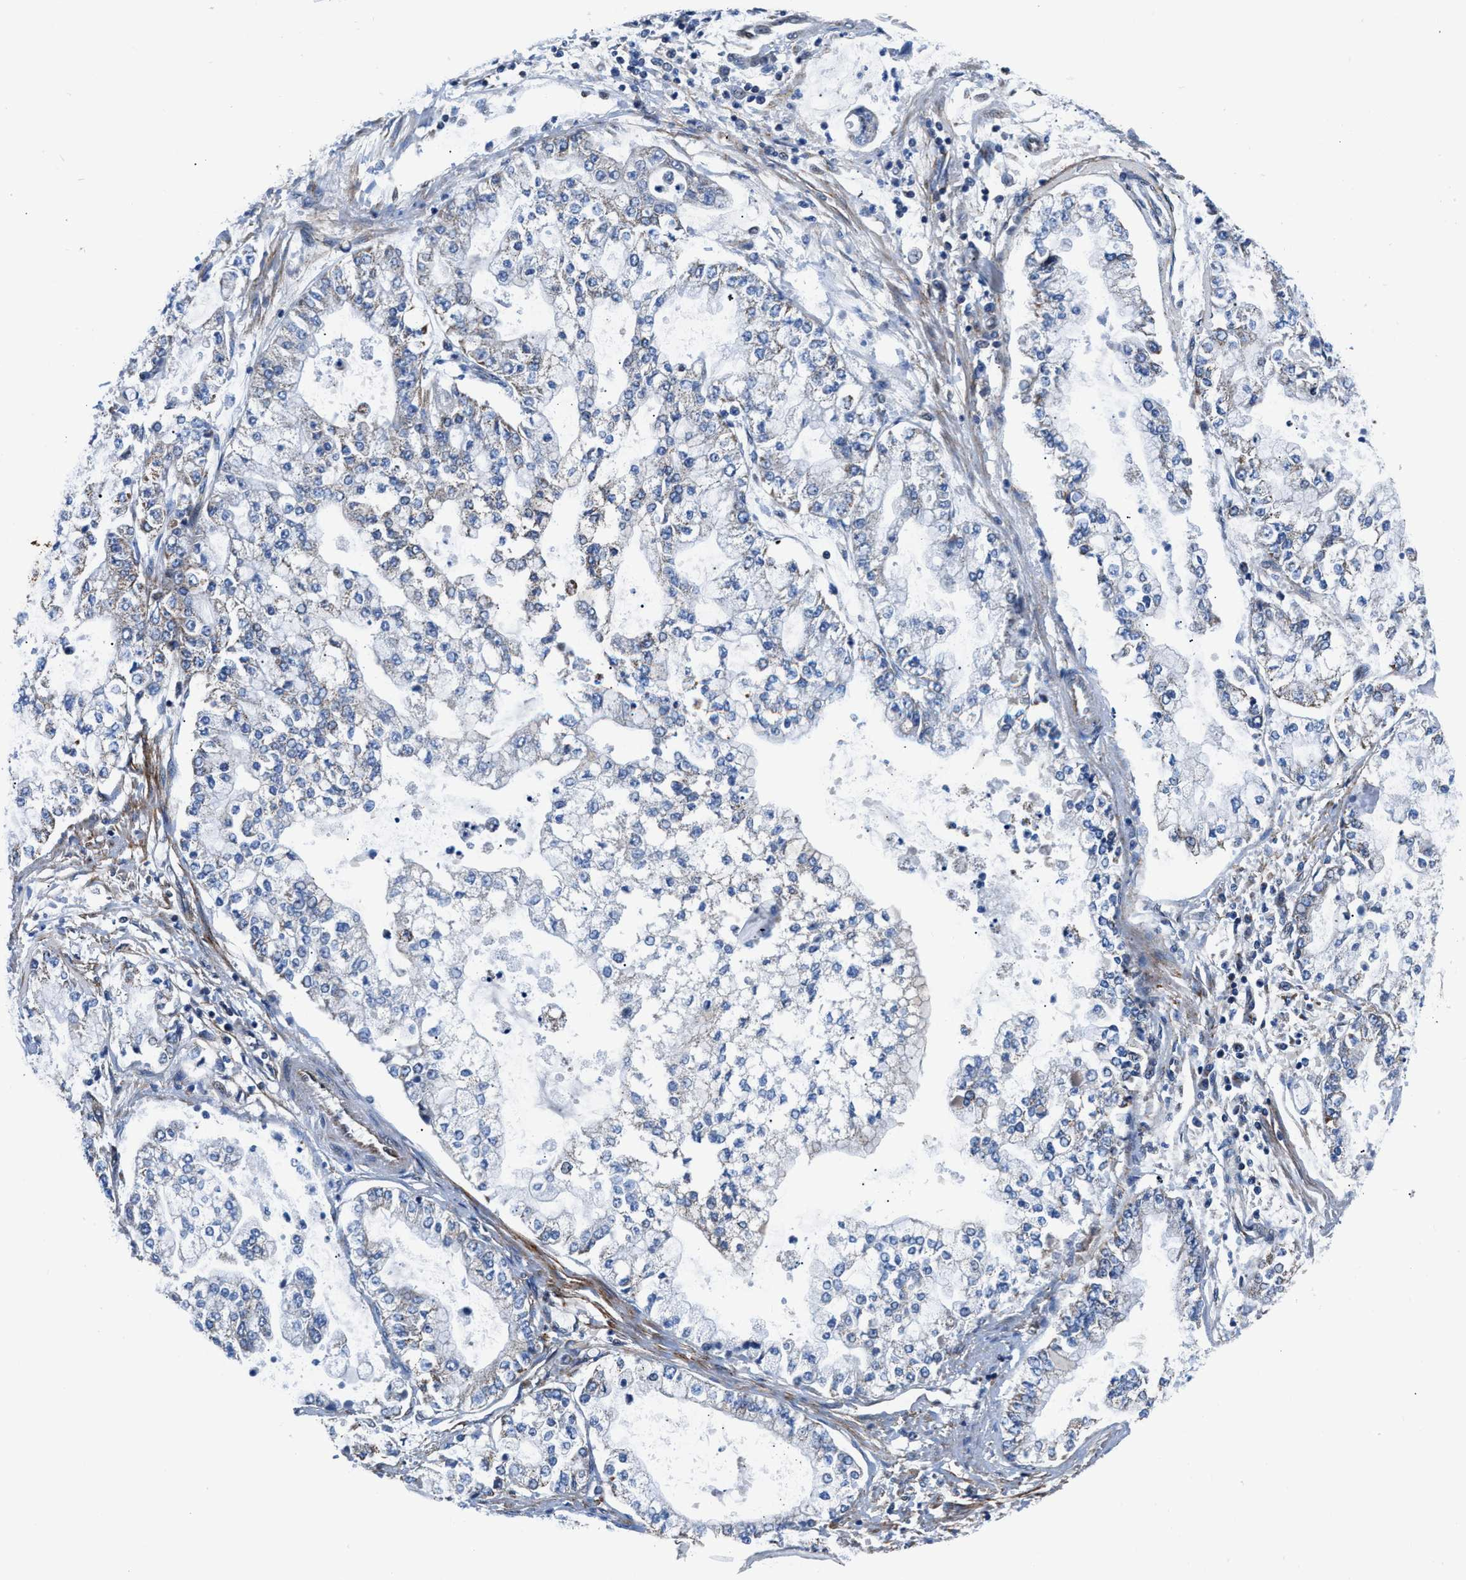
{"staining": {"intensity": "weak", "quantity": "<25%", "location": "cytoplasmic/membranous"}, "tissue": "stomach cancer", "cell_type": "Tumor cells", "image_type": "cancer", "snomed": [{"axis": "morphology", "description": "Adenocarcinoma, NOS"}, {"axis": "topography", "description": "Stomach"}], "caption": "Immunohistochemical staining of stomach cancer (adenocarcinoma) displays no significant staining in tumor cells. Nuclei are stained in blue.", "gene": "LMO2", "patient": {"sex": "male", "age": 76}}